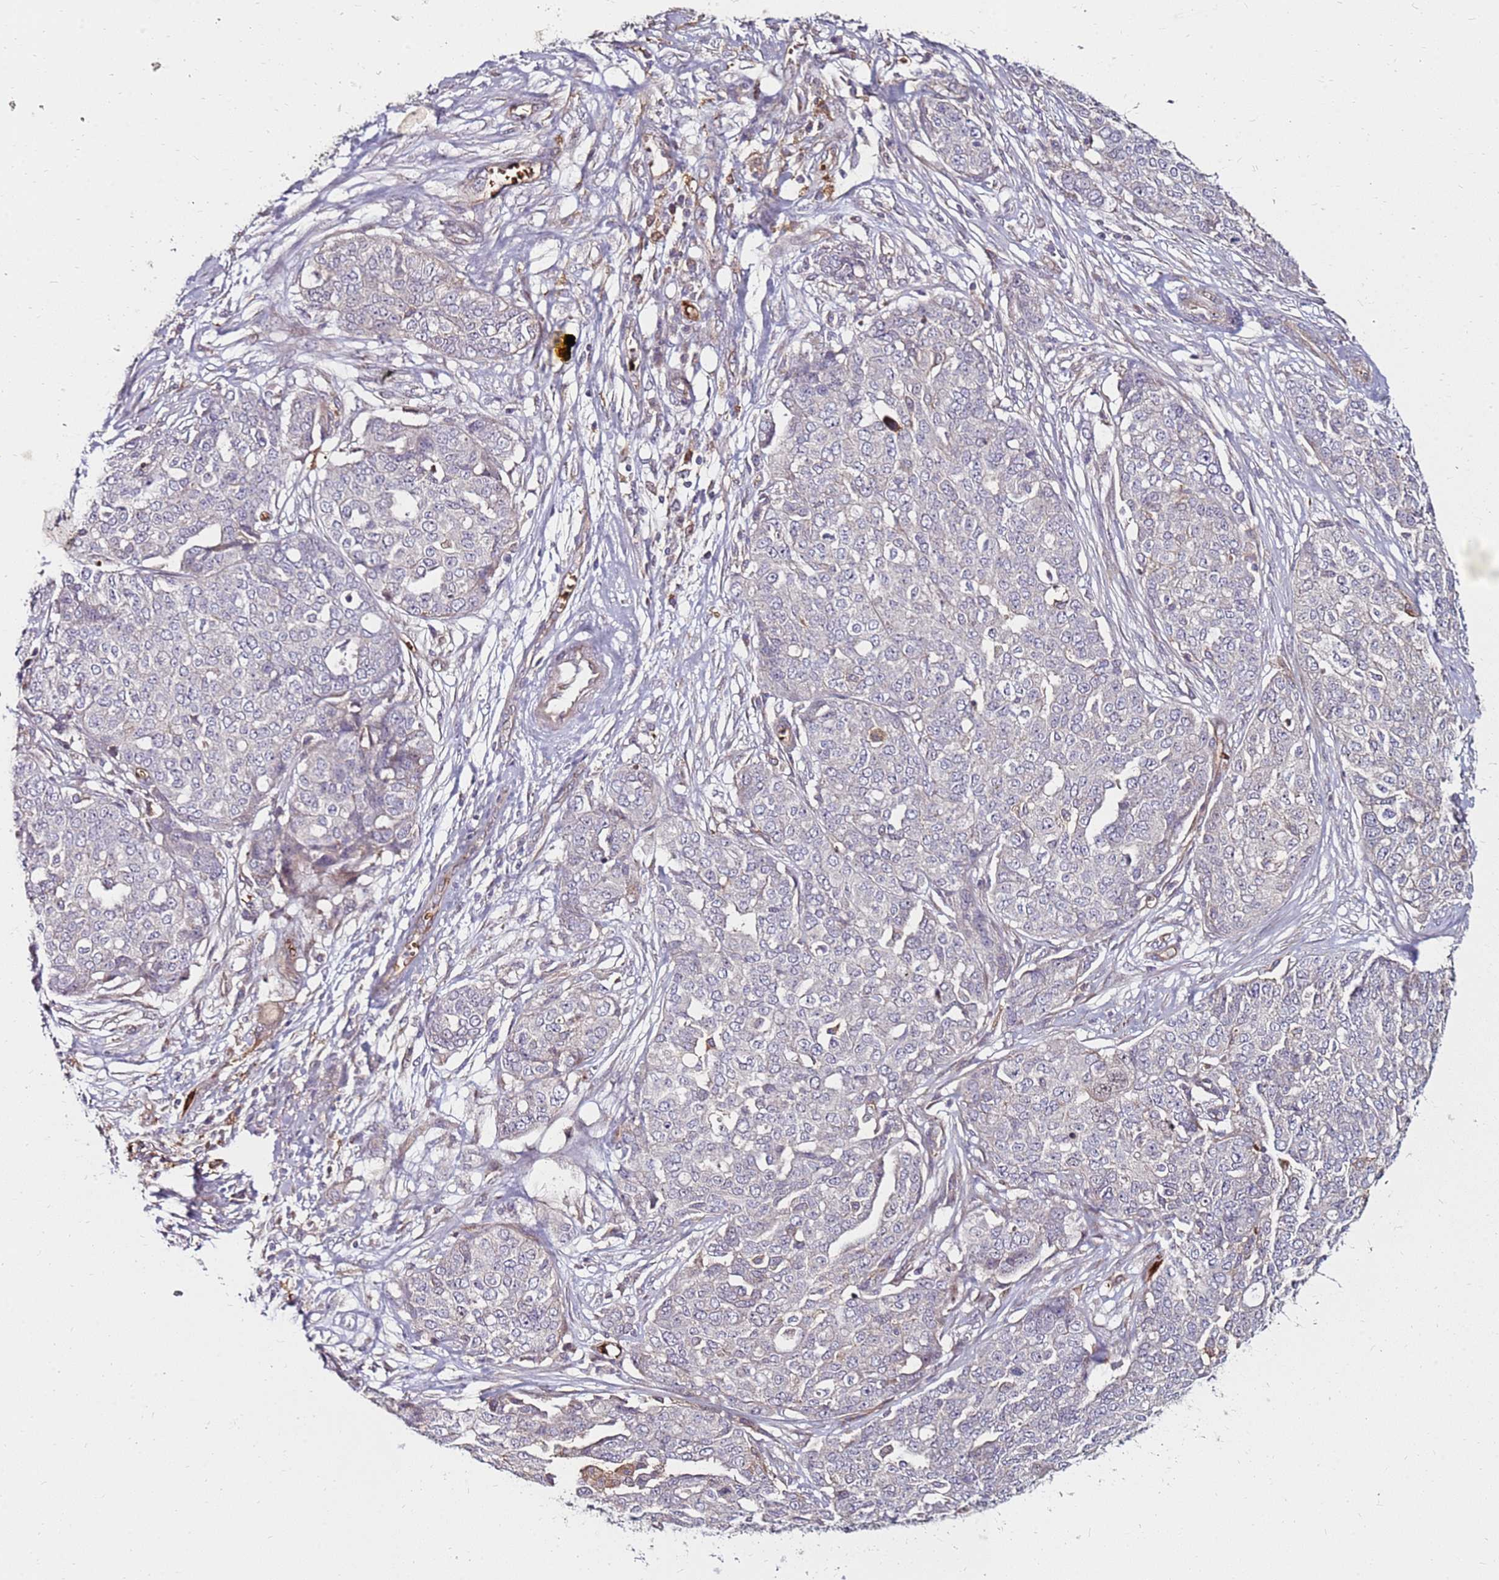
{"staining": {"intensity": "negative", "quantity": "none", "location": "none"}, "tissue": "ovarian cancer", "cell_type": "Tumor cells", "image_type": "cancer", "snomed": [{"axis": "morphology", "description": "Cystadenocarcinoma, serous, NOS"}, {"axis": "topography", "description": "Soft tissue"}, {"axis": "topography", "description": "Ovary"}], "caption": "IHC micrograph of neoplastic tissue: ovarian cancer (serous cystadenocarcinoma) stained with DAB displays no significant protein positivity in tumor cells. Brightfield microscopy of IHC stained with DAB (3,3'-diaminobenzidine) (brown) and hematoxylin (blue), captured at high magnification.", "gene": "RNF11", "patient": {"sex": "female", "age": 57}}